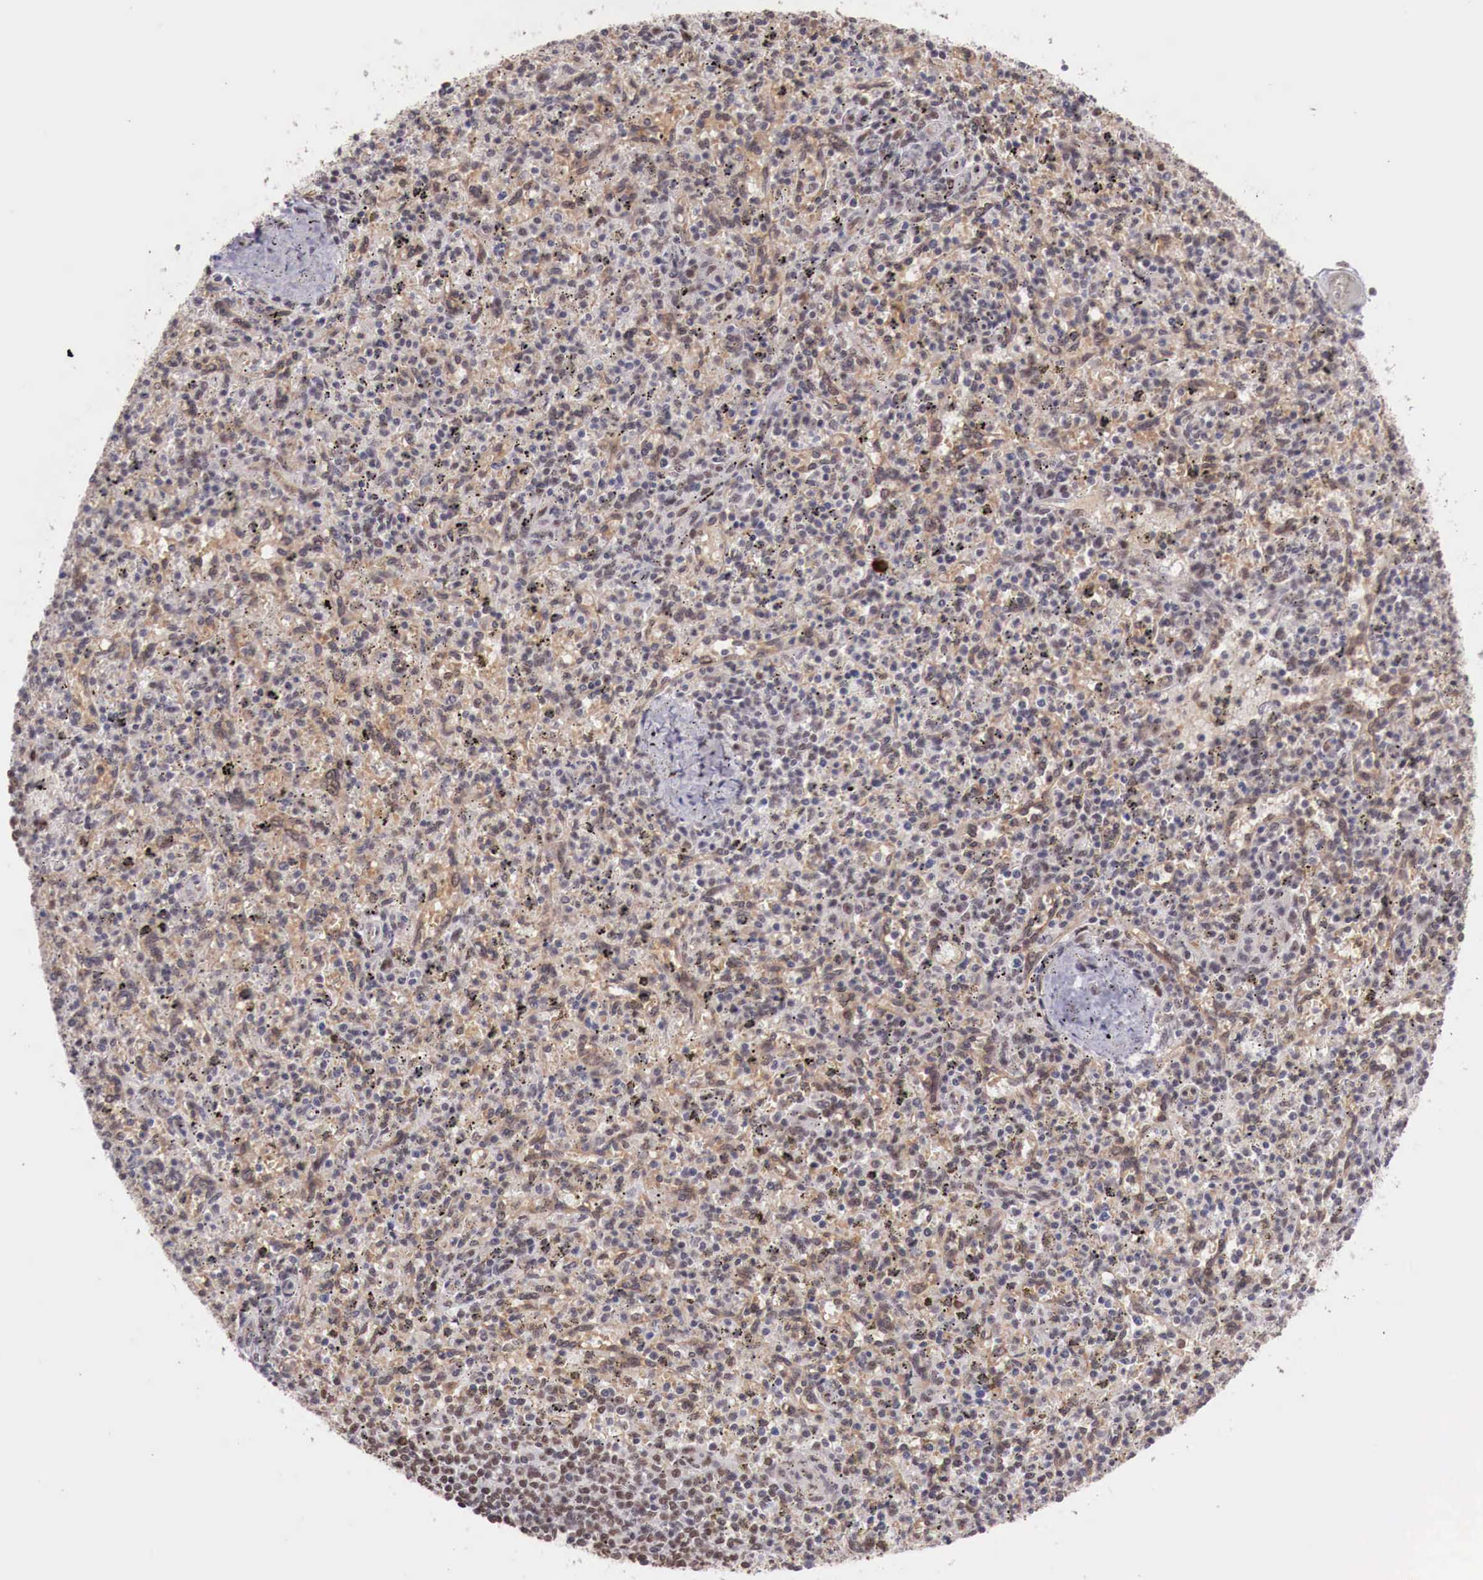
{"staining": {"intensity": "moderate", "quantity": ">75%", "location": "nuclear"}, "tissue": "spleen", "cell_type": "Cells in red pulp", "image_type": "normal", "snomed": [{"axis": "morphology", "description": "Normal tissue, NOS"}, {"axis": "topography", "description": "Spleen"}], "caption": "A histopathology image of human spleen stained for a protein reveals moderate nuclear brown staining in cells in red pulp. The staining is performed using DAB (3,3'-diaminobenzidine) brown chromogen to label protein expression. The nuclei are counter-stained blue using hematoxylin.", "gene": "FOXP2", "patient": {"sex": "male", "age": 72}}